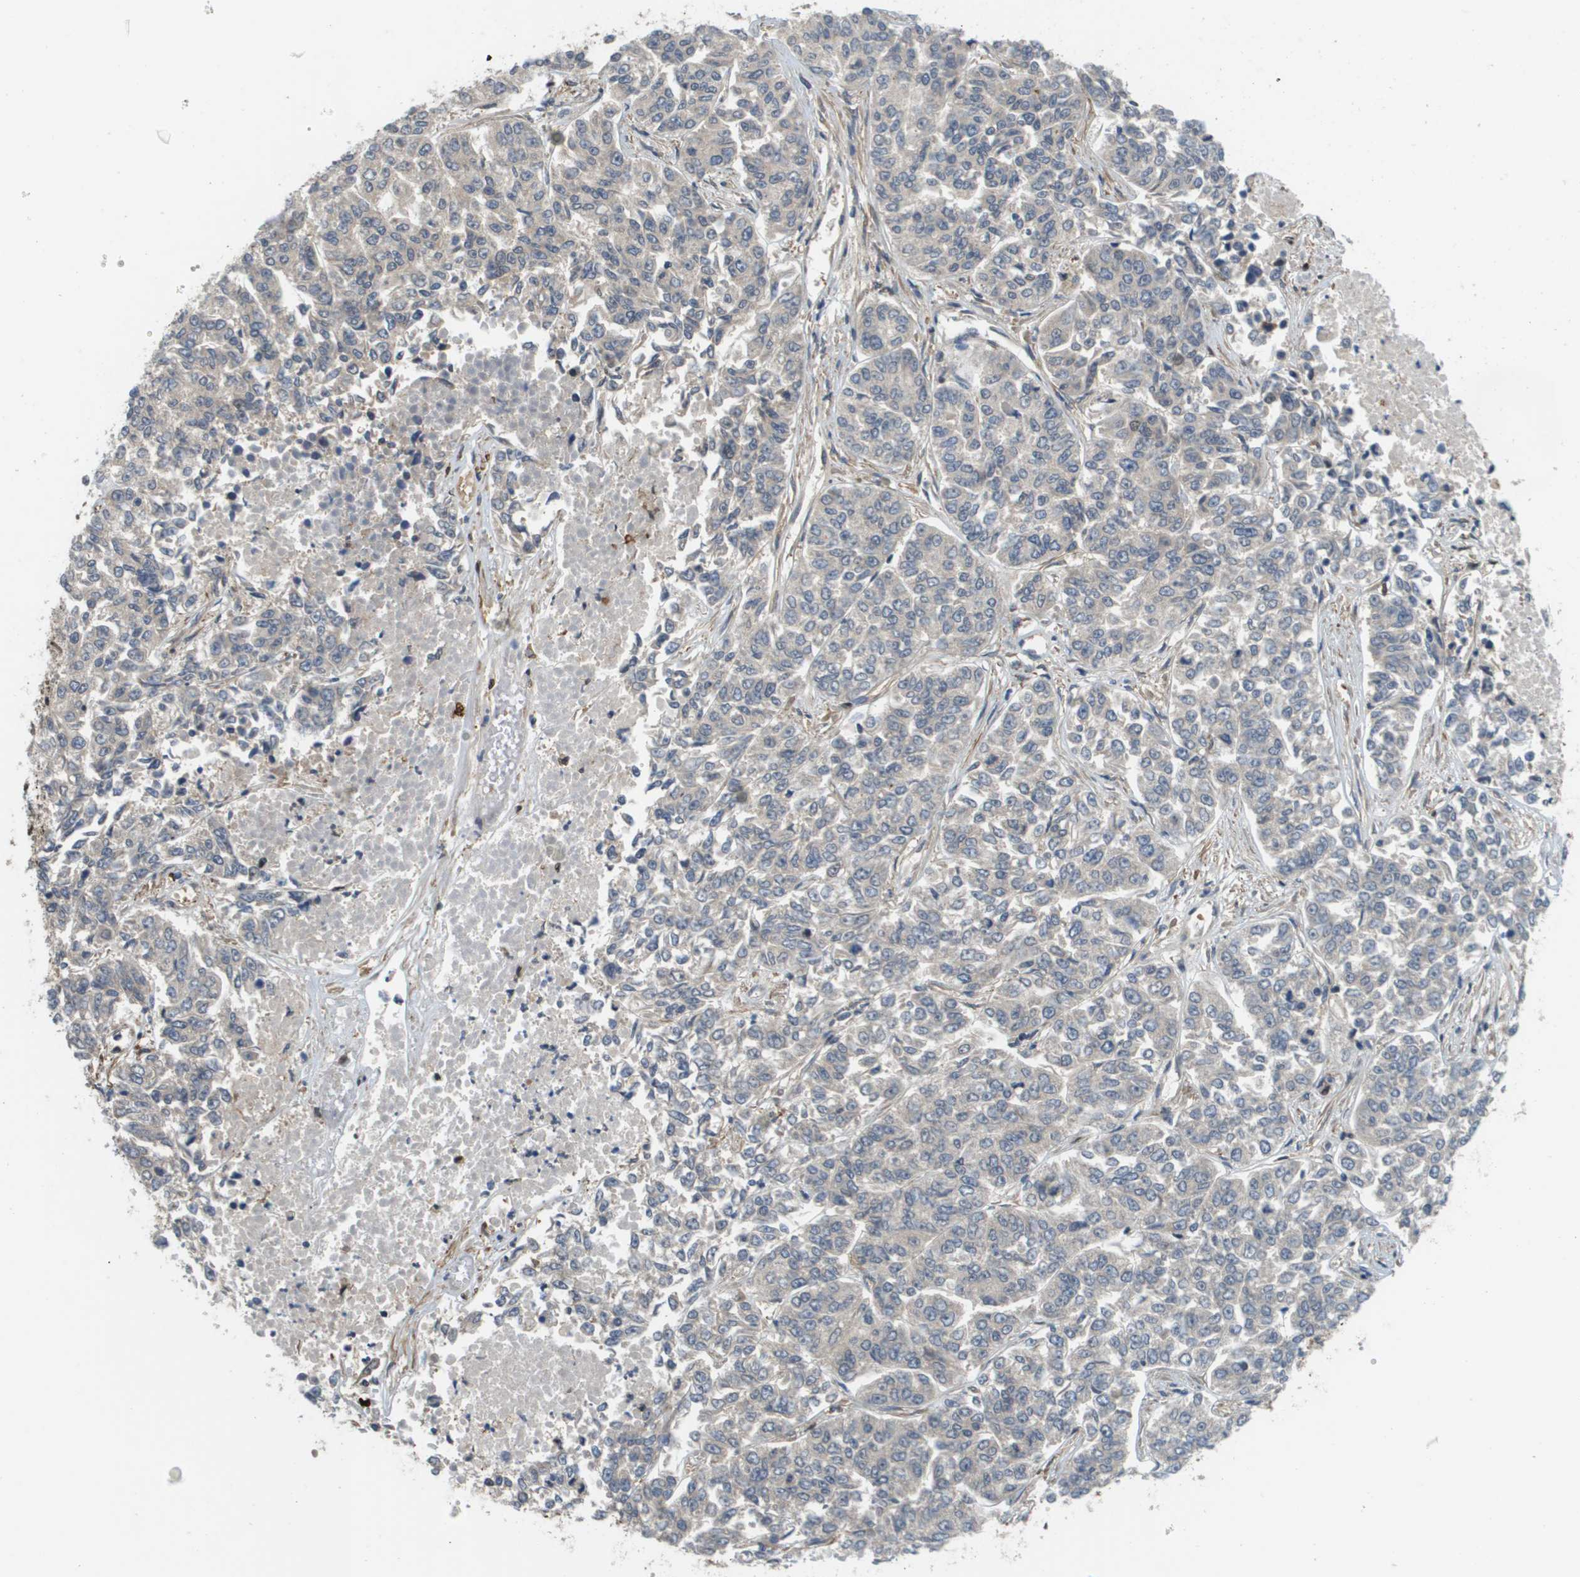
{"staining": {"intensity": "negative", "quantity": "none", "location": "none"}, "tissue": "lung cancer", "cell_type": "Tumor cells", "image_type": "cancer", "snomed": [{"axis": "morphology", "description": "Adenocarcinoma, NOS"}, {"axis": "topography", "description": "Lung"}], "caption": "Human lung cancer stained for a protein using IHC demonstrates no staining in tumor cells.", "gene": "PRCC", "patient": {"sex": "male", "age": 84}}